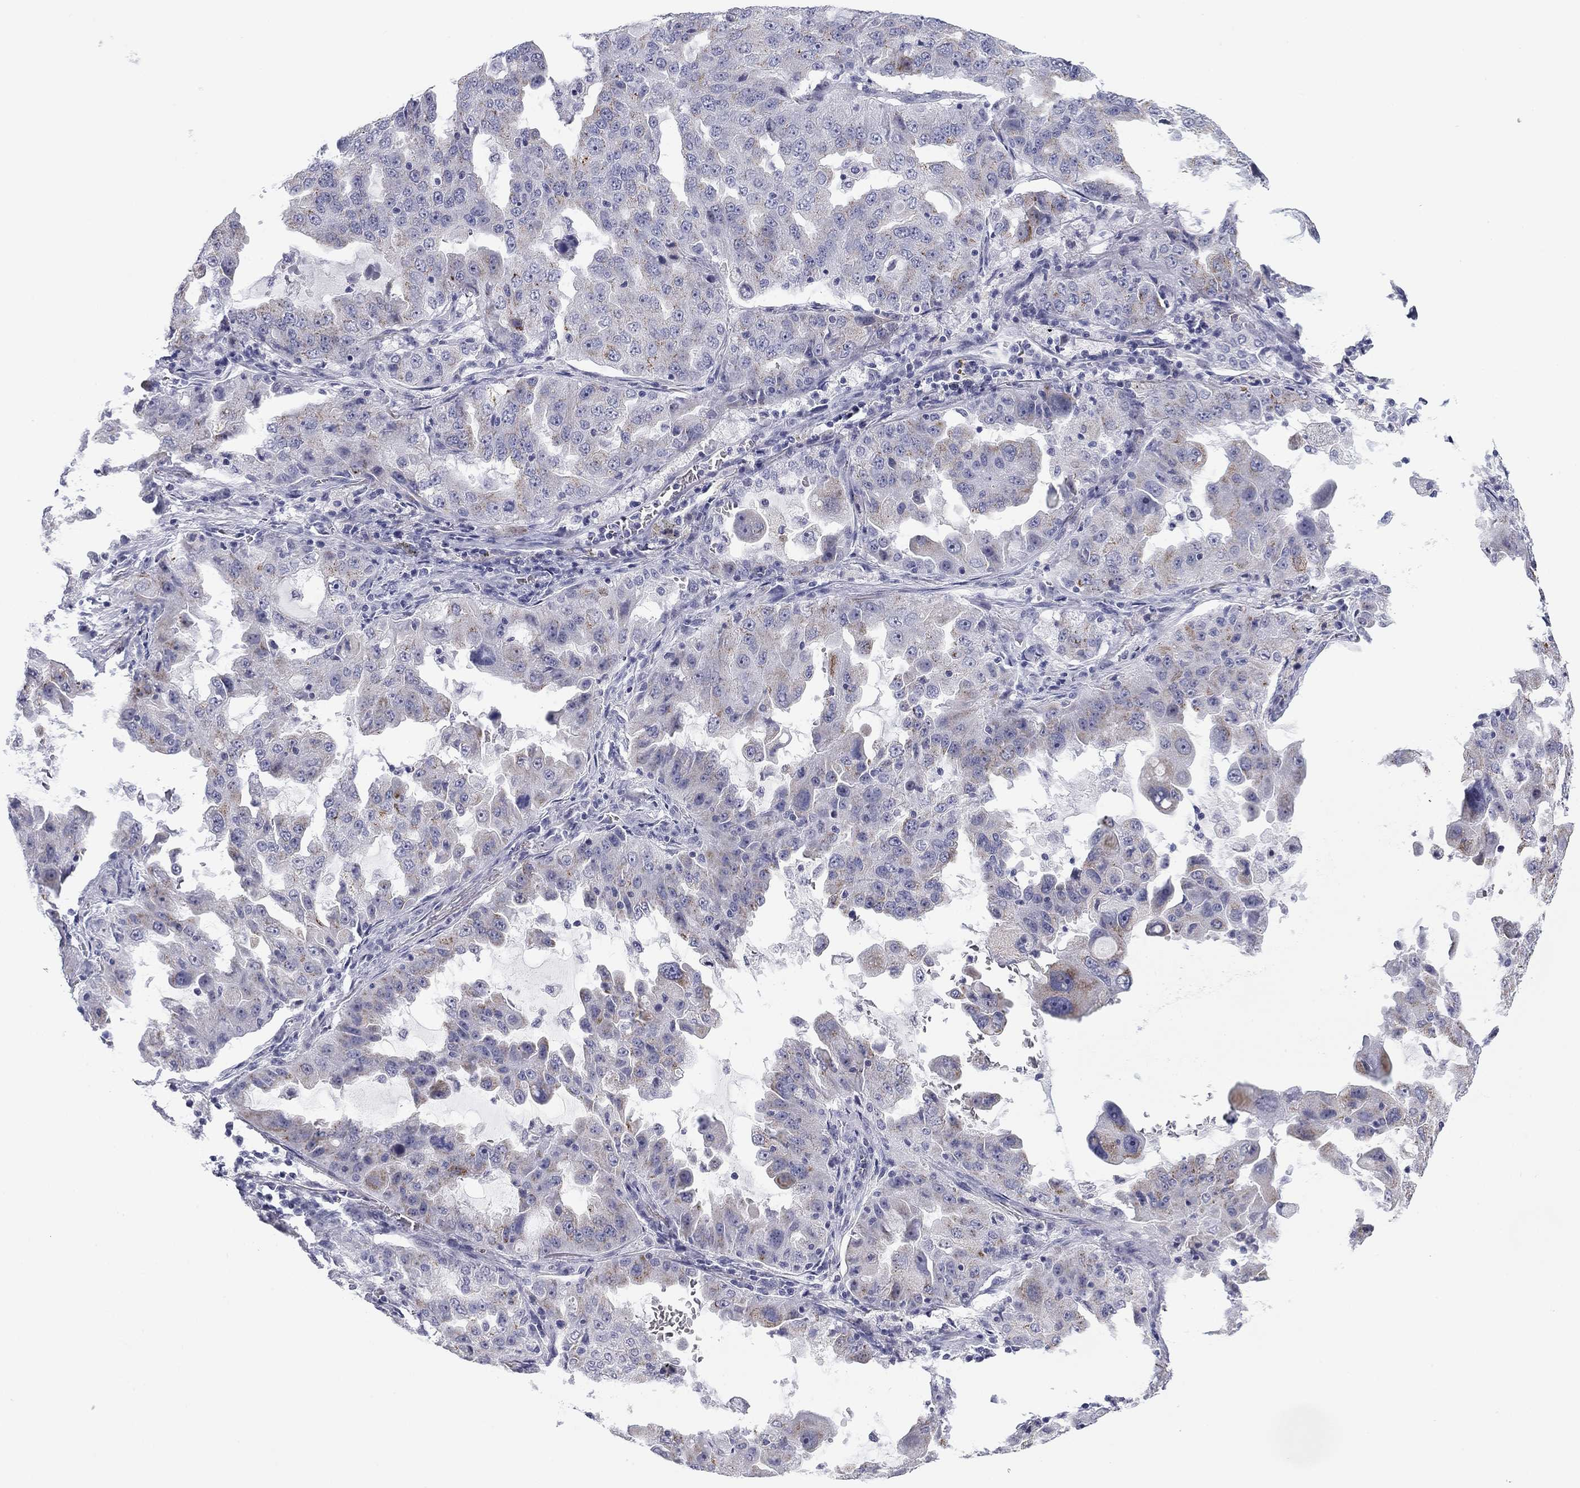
{"staining": {"intensity": "weak", "quantity": "<25%", "location": "cytoplasmic/membranous"}, "tissue": "lung cancer", "cell_type": "Tumor cells", "image_type": "cancer", "snomed": [{"axis": "morphology", "description": "Adenocarcinoma, NOS"}, {"axis": "topography", "description": "Lung"}], "caption": "Immunohistochemical staining of human adenocarcinoma (lung) reveals no significant staining in tumor cells.", "gene": "PRPH", "patient": {"sex": "female", "age": 61}}